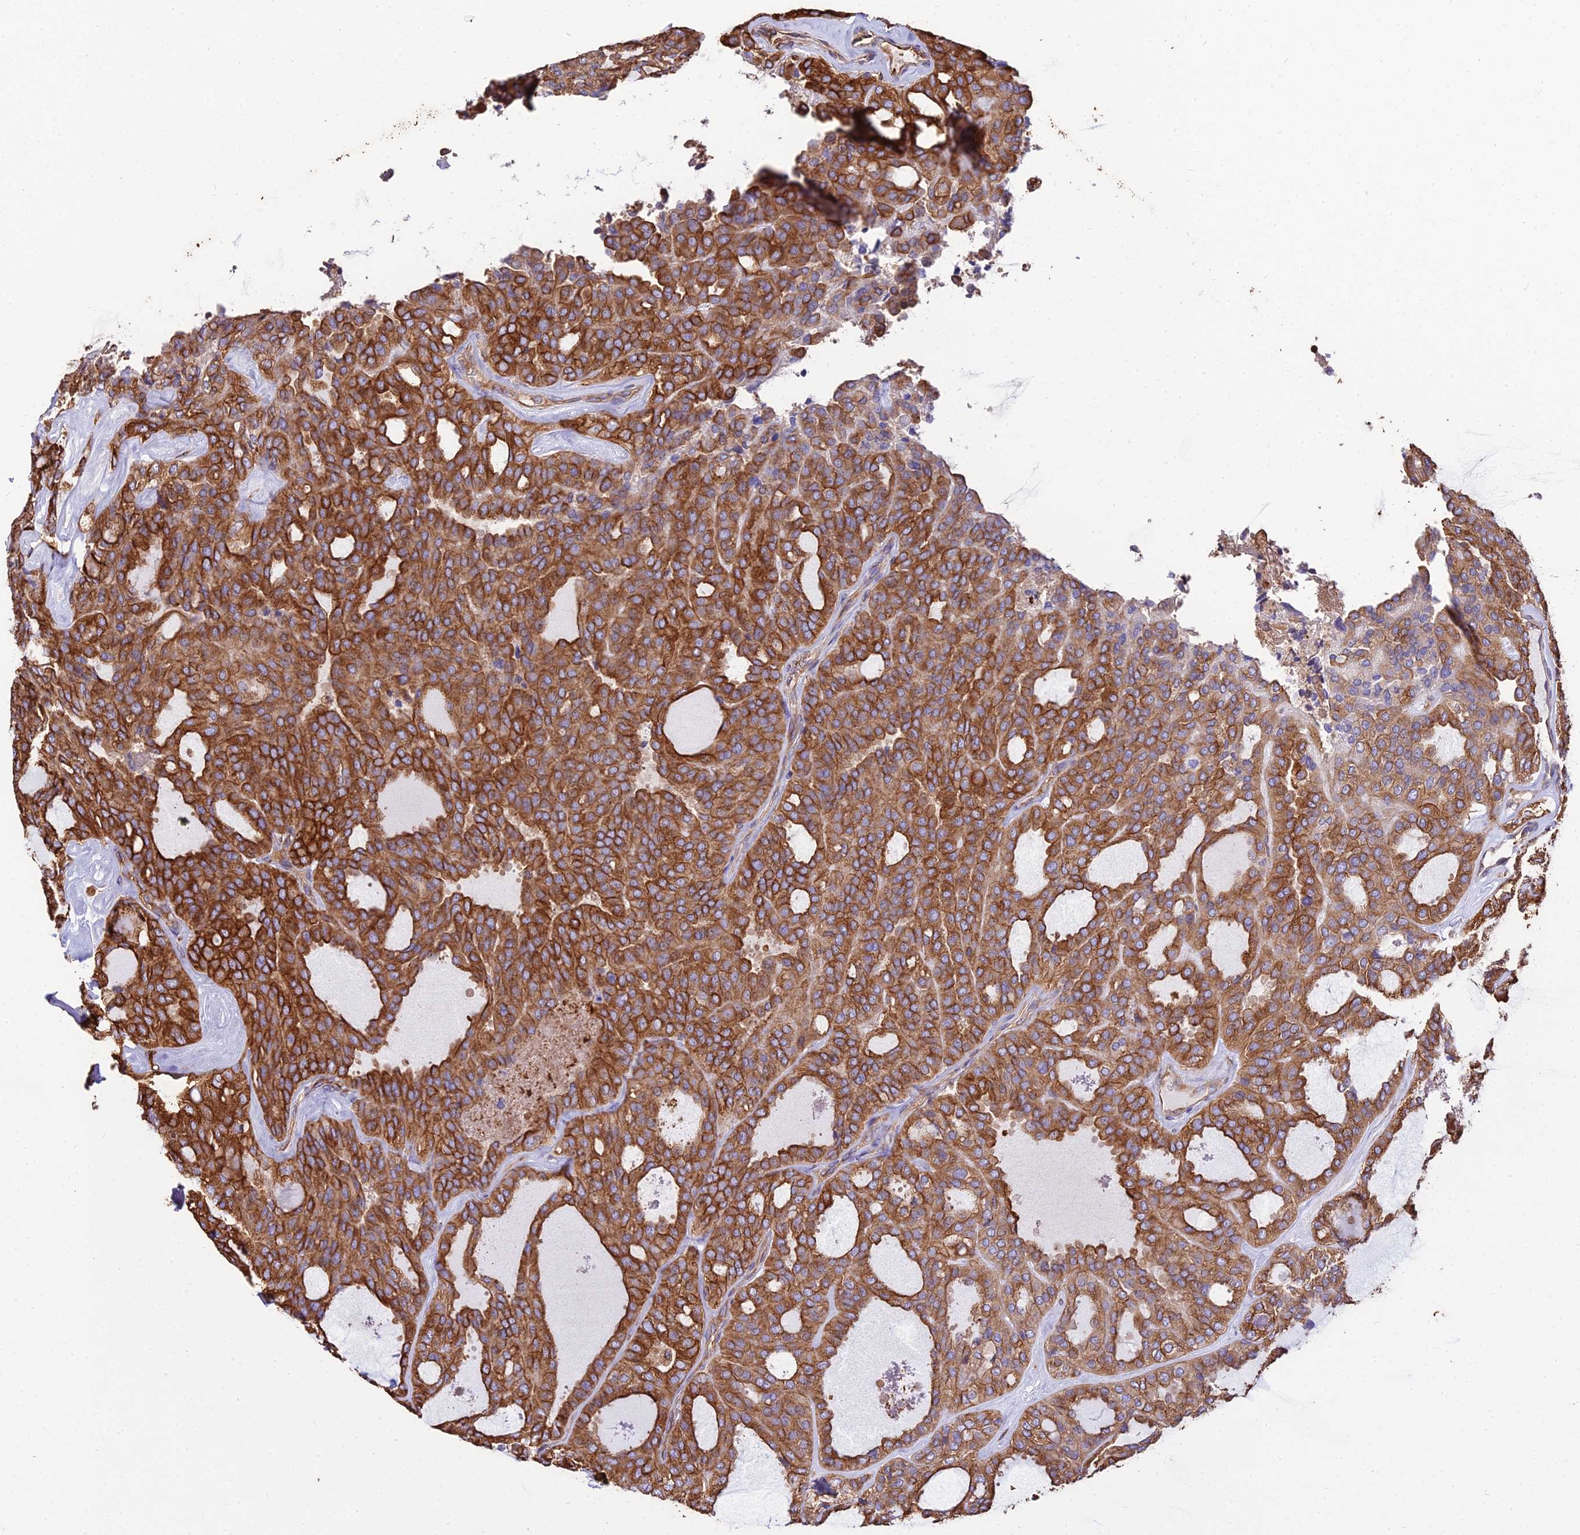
{"staining": {"intensity": "strong", "quantity": ">75%", "location": "cytoplasmic/membranous"}, "tissue": "thyroid cancer", "cell_type": "Tumor cells", "image_type": "cancer", "snomed": [{"axis": "morphology", "description": "Follicular adenoma carcinoma, NOS"}, {"axis": "topography", "description": "Thyroid gland"}], "caption": "Thyroid cancer was stained to show a protein in brown. There is high levels of strong cytoplasmic/membranous positivity in approximately >75% of tumor cells. Ihc stains the protein of interest in brown and the nuclei are stained blue.", "gene": "TUBA3D", "patient": {"sex": "male", "age": 75}}